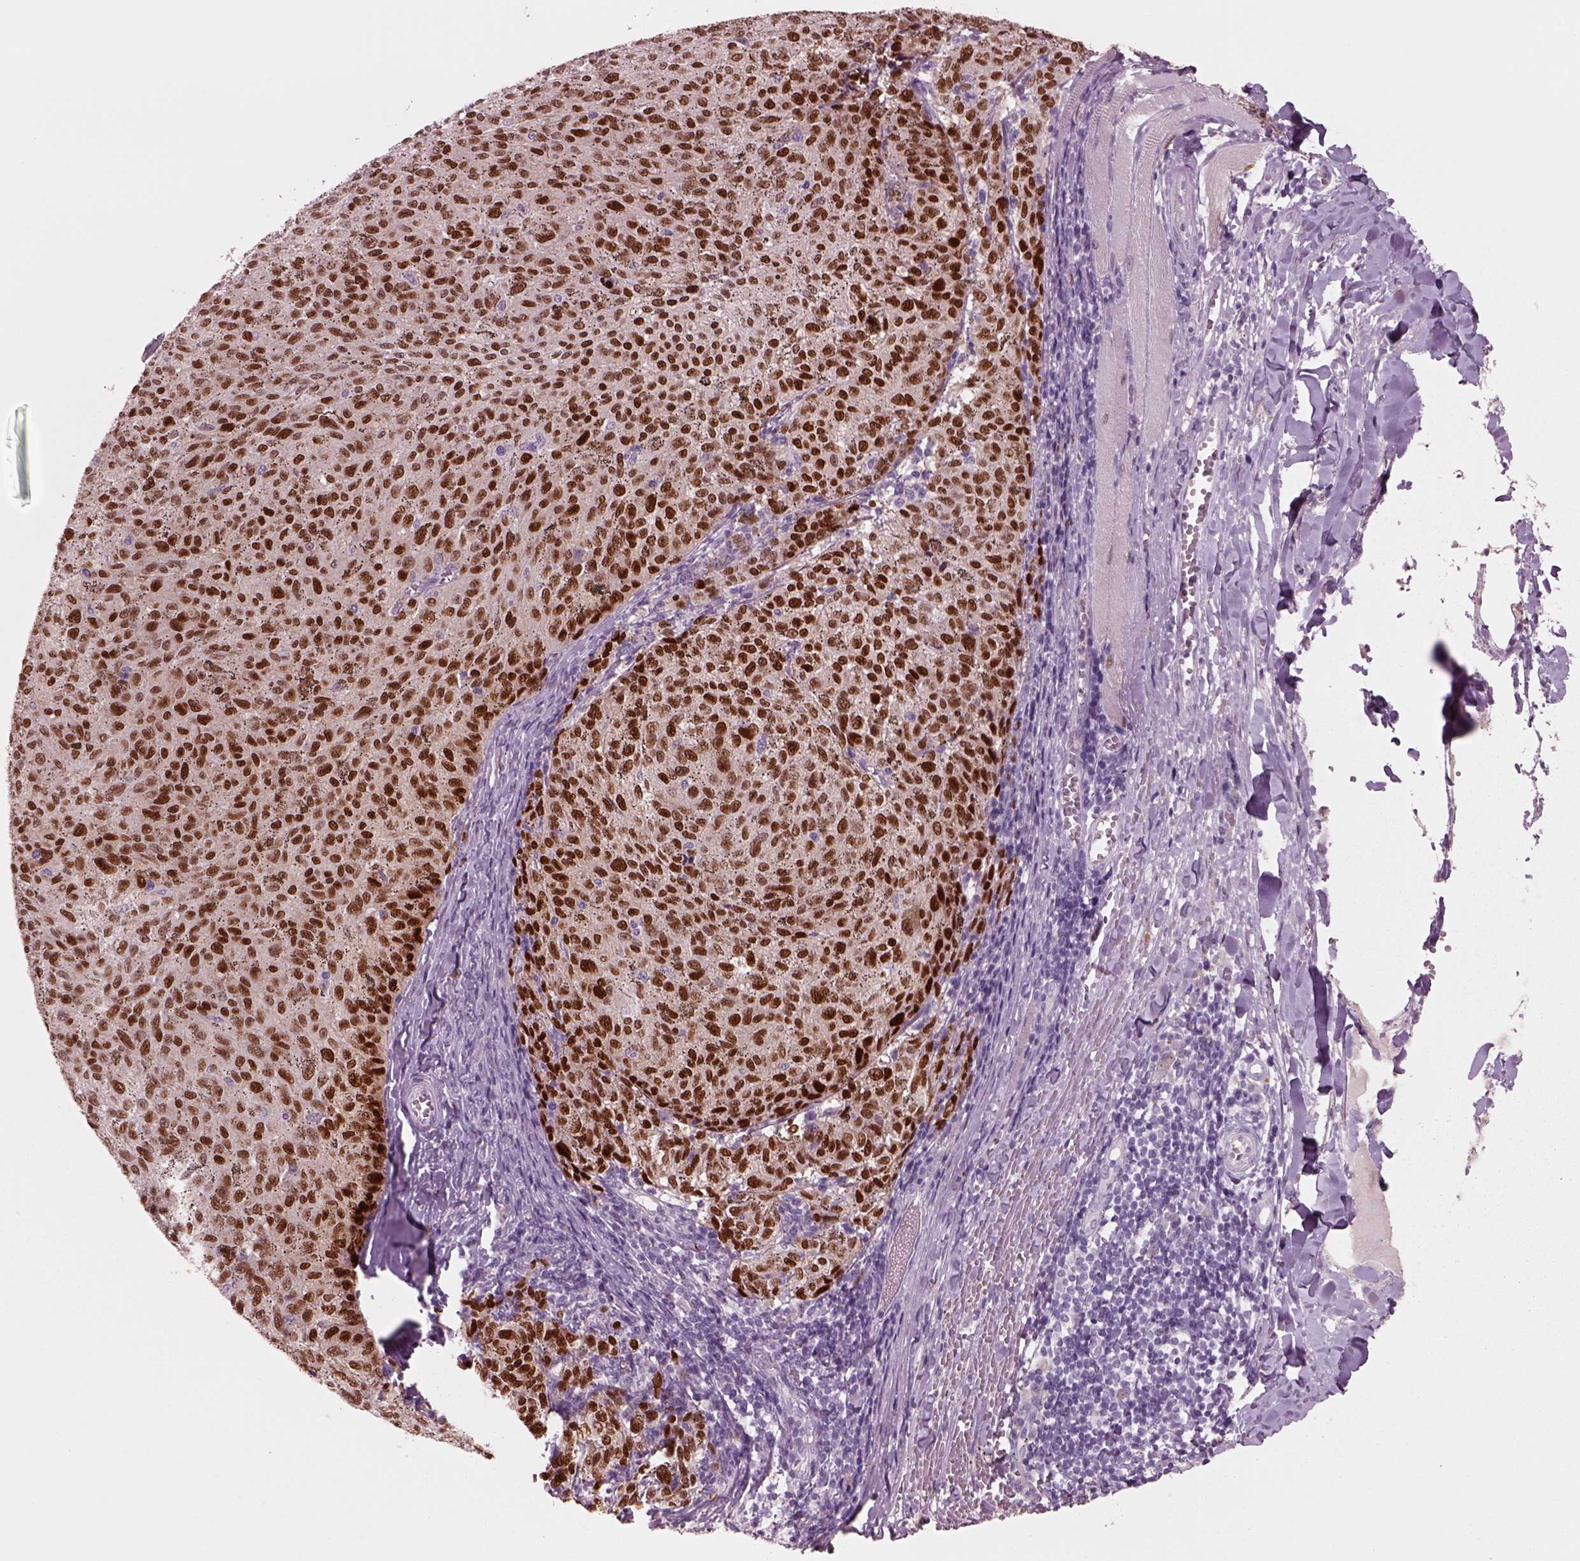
{"staining": {"intensity": "strong", "quantity": ">75%", "location": "nuclear"}, "tissue": "melanoma", "cell_type": "Tumor cells", "image_type": "cancer", "snomed": [{"axis": "morphology", "description": "Malignant melanoma, NOS"}, {"axis": "topography", "description": "Skin"}], "caption": "Tumor cells reveal high levels of strong nuclear staining in about >75% of cells in human malignant melanoma. (Stains: DAB in brown, nuclei in blue, Microscopy: brightfield microscopy at high magnification).", "gene": "SOX9", "patient": {"sex": "female", "age": 72}}